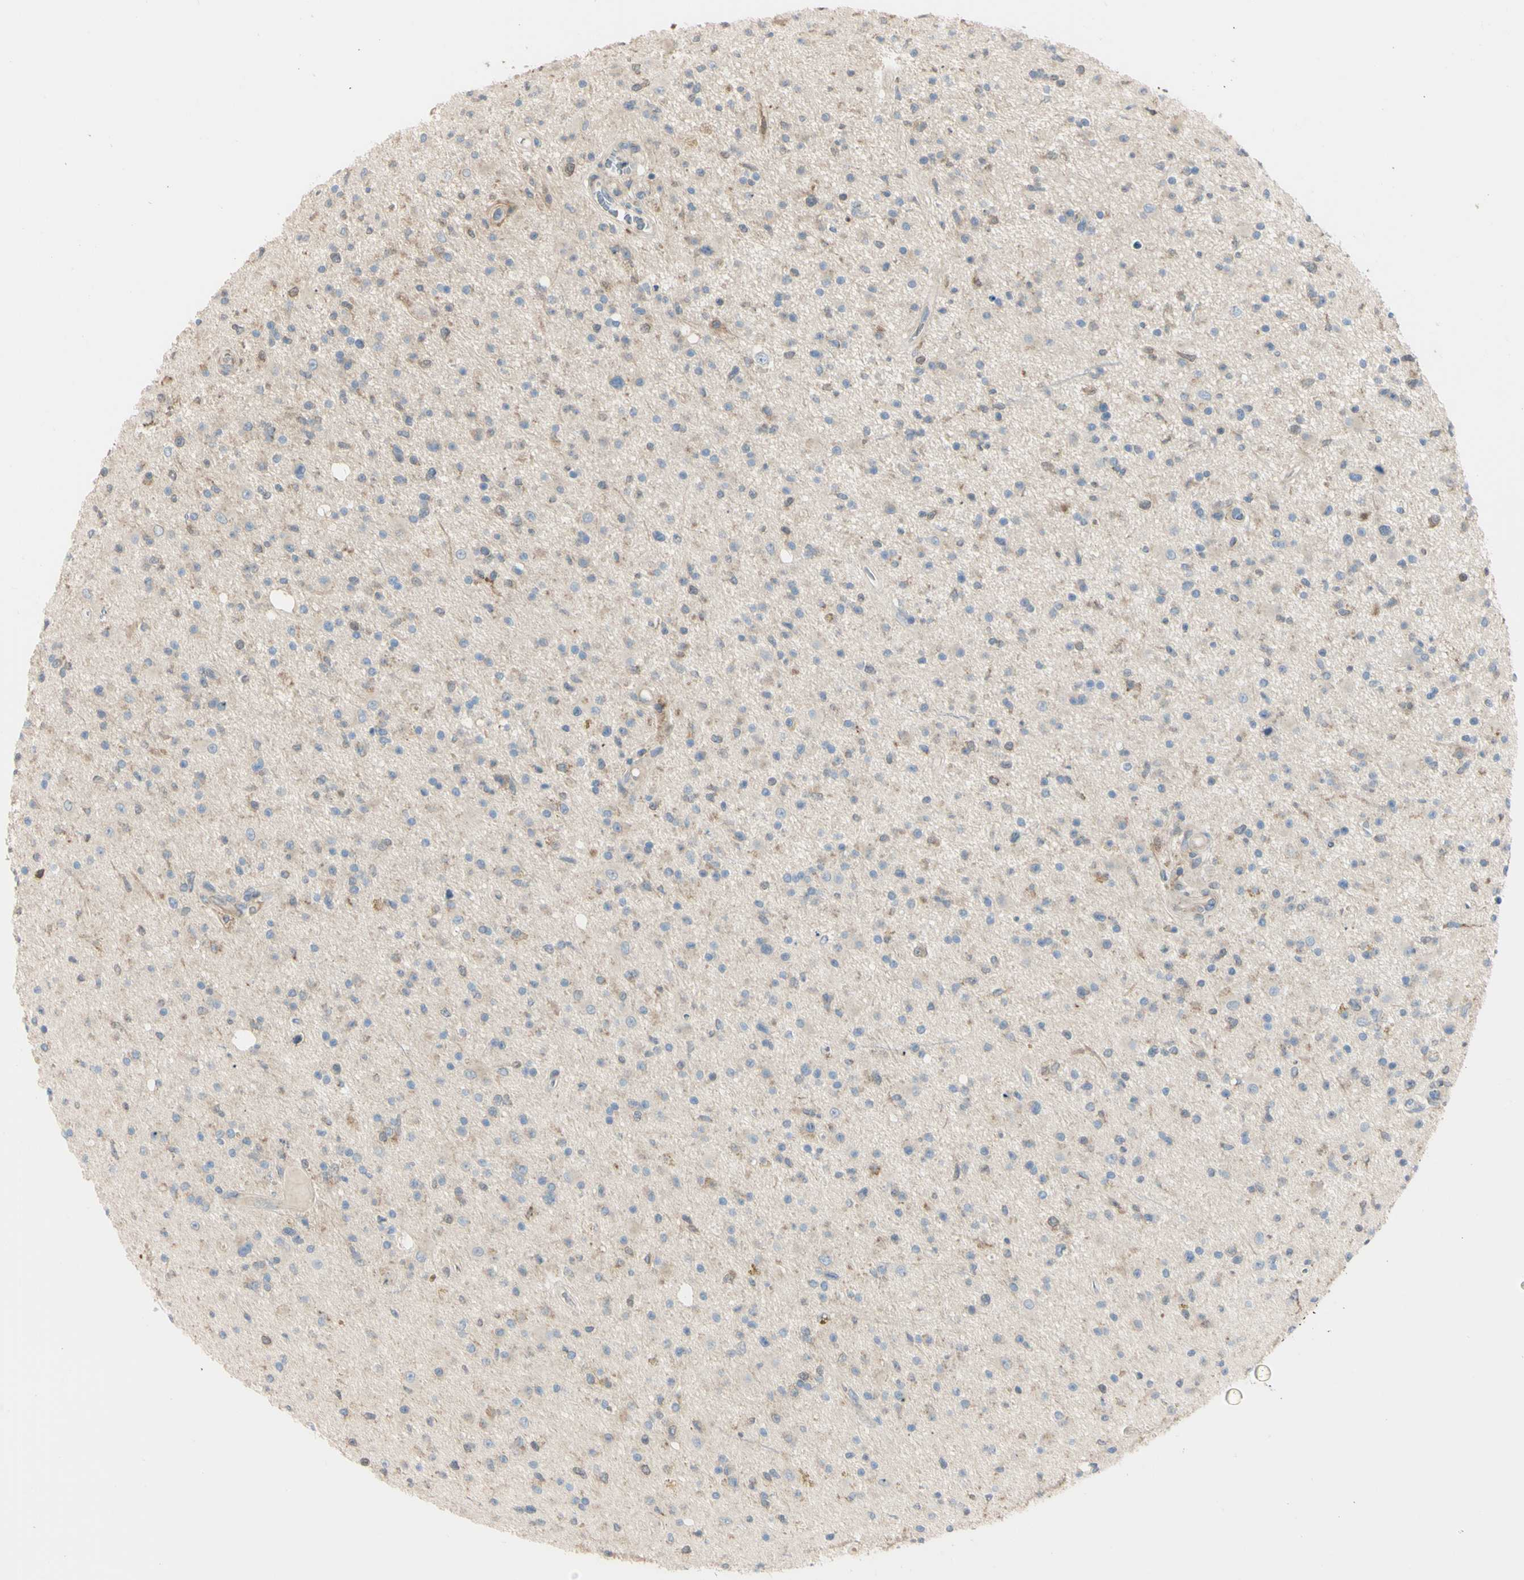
{"staining": {"intensity": "weak", "quantity": "<25%", "location": "cytoplasmic/membranous"}, "tissue": "glioma", "cell_type": "Tumor cells", "image_type": "cancer", "snomed": [{"axis": "morphology", "description": "Glioma, malignant, High grade"}, {"axis": "topography", "description": "Brain"}], "caption": "Tumor cells are negative for brown protein staining in malignant glioma (high-grade).", "gene": "EIF5A", "patient": {"sex": "male", "age": 33}}